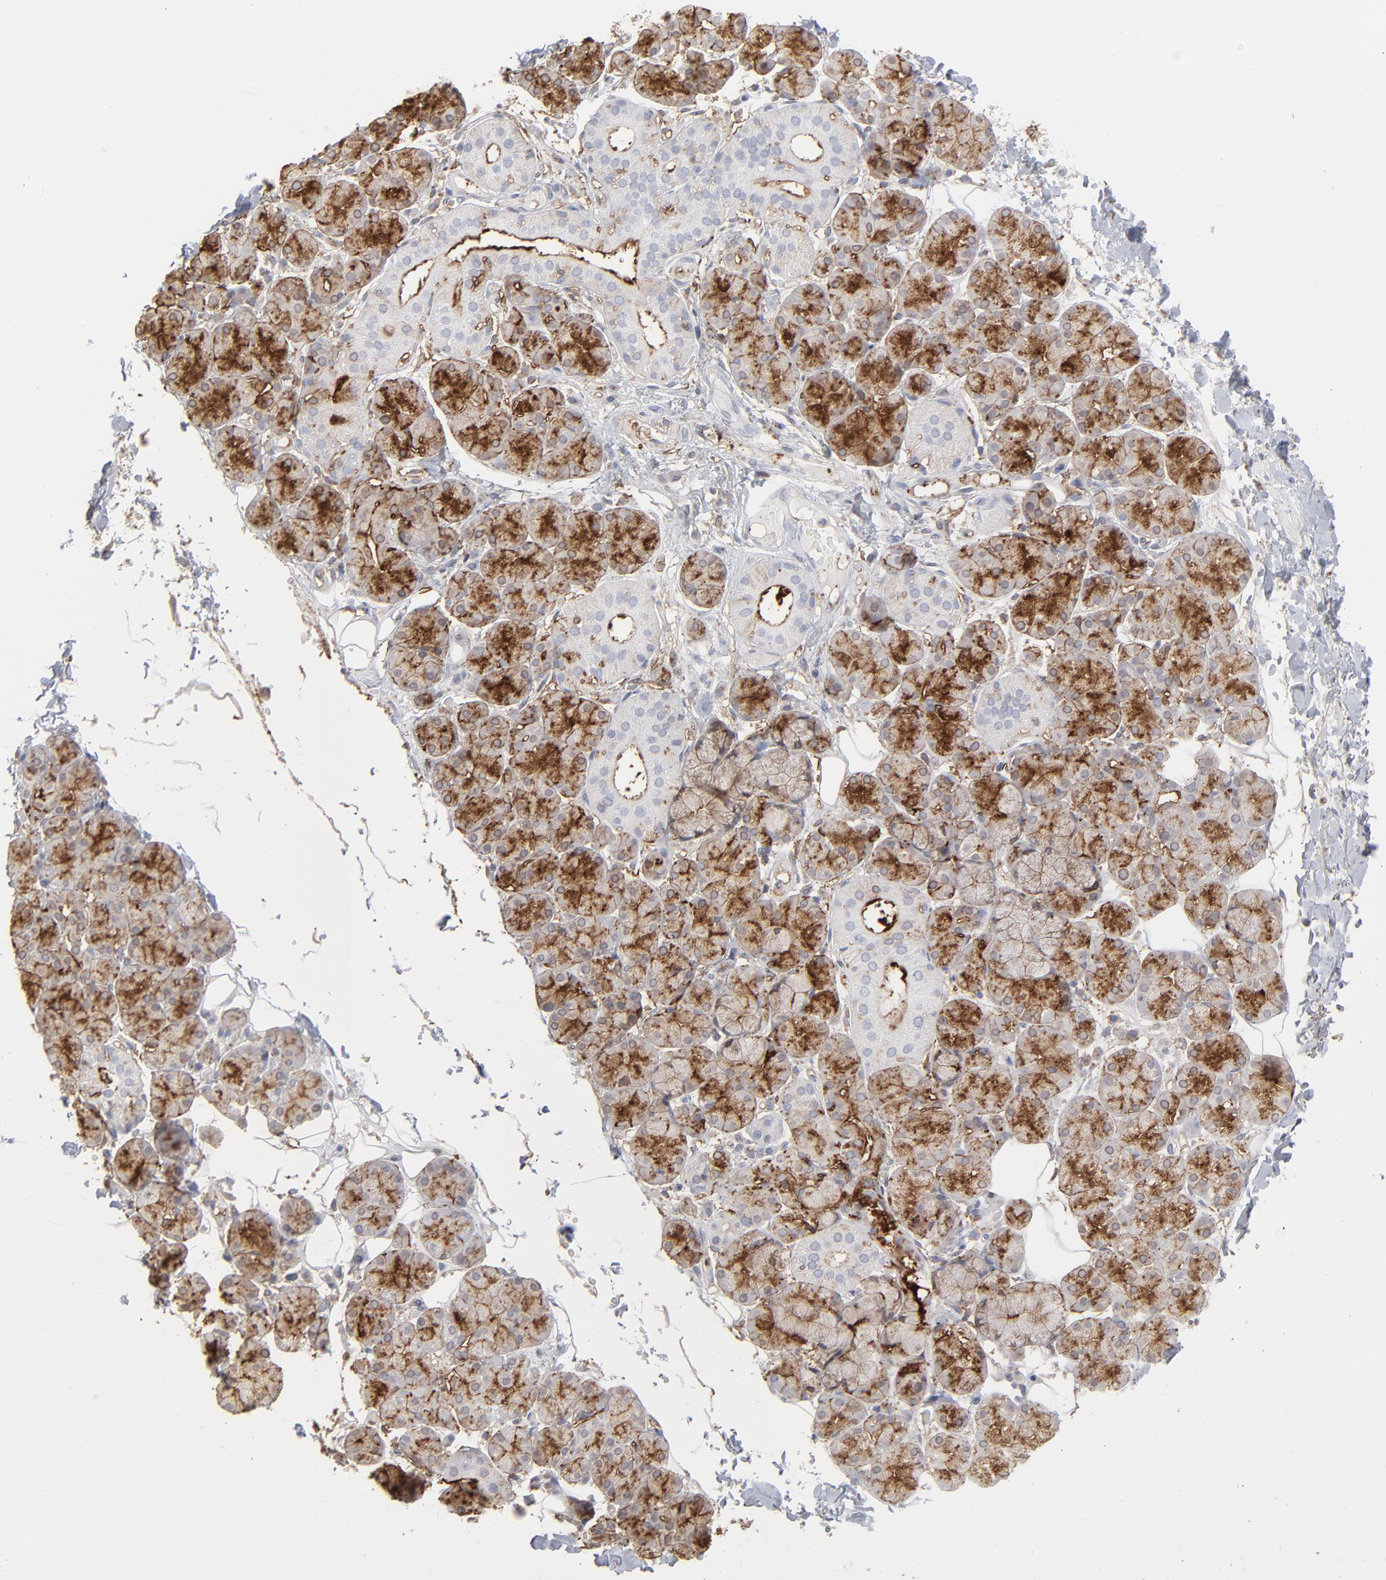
{"staining": {"intensity": "moderate", "quantity": "25%-75%", "location": "cytoplasmic/membranous"}, "tissue": "salivary gland", "cell_type": "Glandular cells", "image_type": "normal", "snomed": [{"axis": "morphology", "description": "Normal tissue, NOS"}, {"axis": "topography", "description": "Skeletal muscle"}, {"axis": "topography", "description": "Oral tissue"}, {"axis": "topography", "description": "Salivary gland"}, {"axis": "topography", "description": "Peripheral nerve tissue"}], "caption": "Immunohistochemistry micrograph of benign salivary gland: human salivary gland stained using immunohistochemistry (IHC) exhibits medium levels of moderate protein expression localized specifically in the cytoplasmic/membranous of glandular cells, appearing as a cytoplasmic/membranous brown color.", "gene": "ANXA5", "patient": {"sex": "male", "age": 54}}